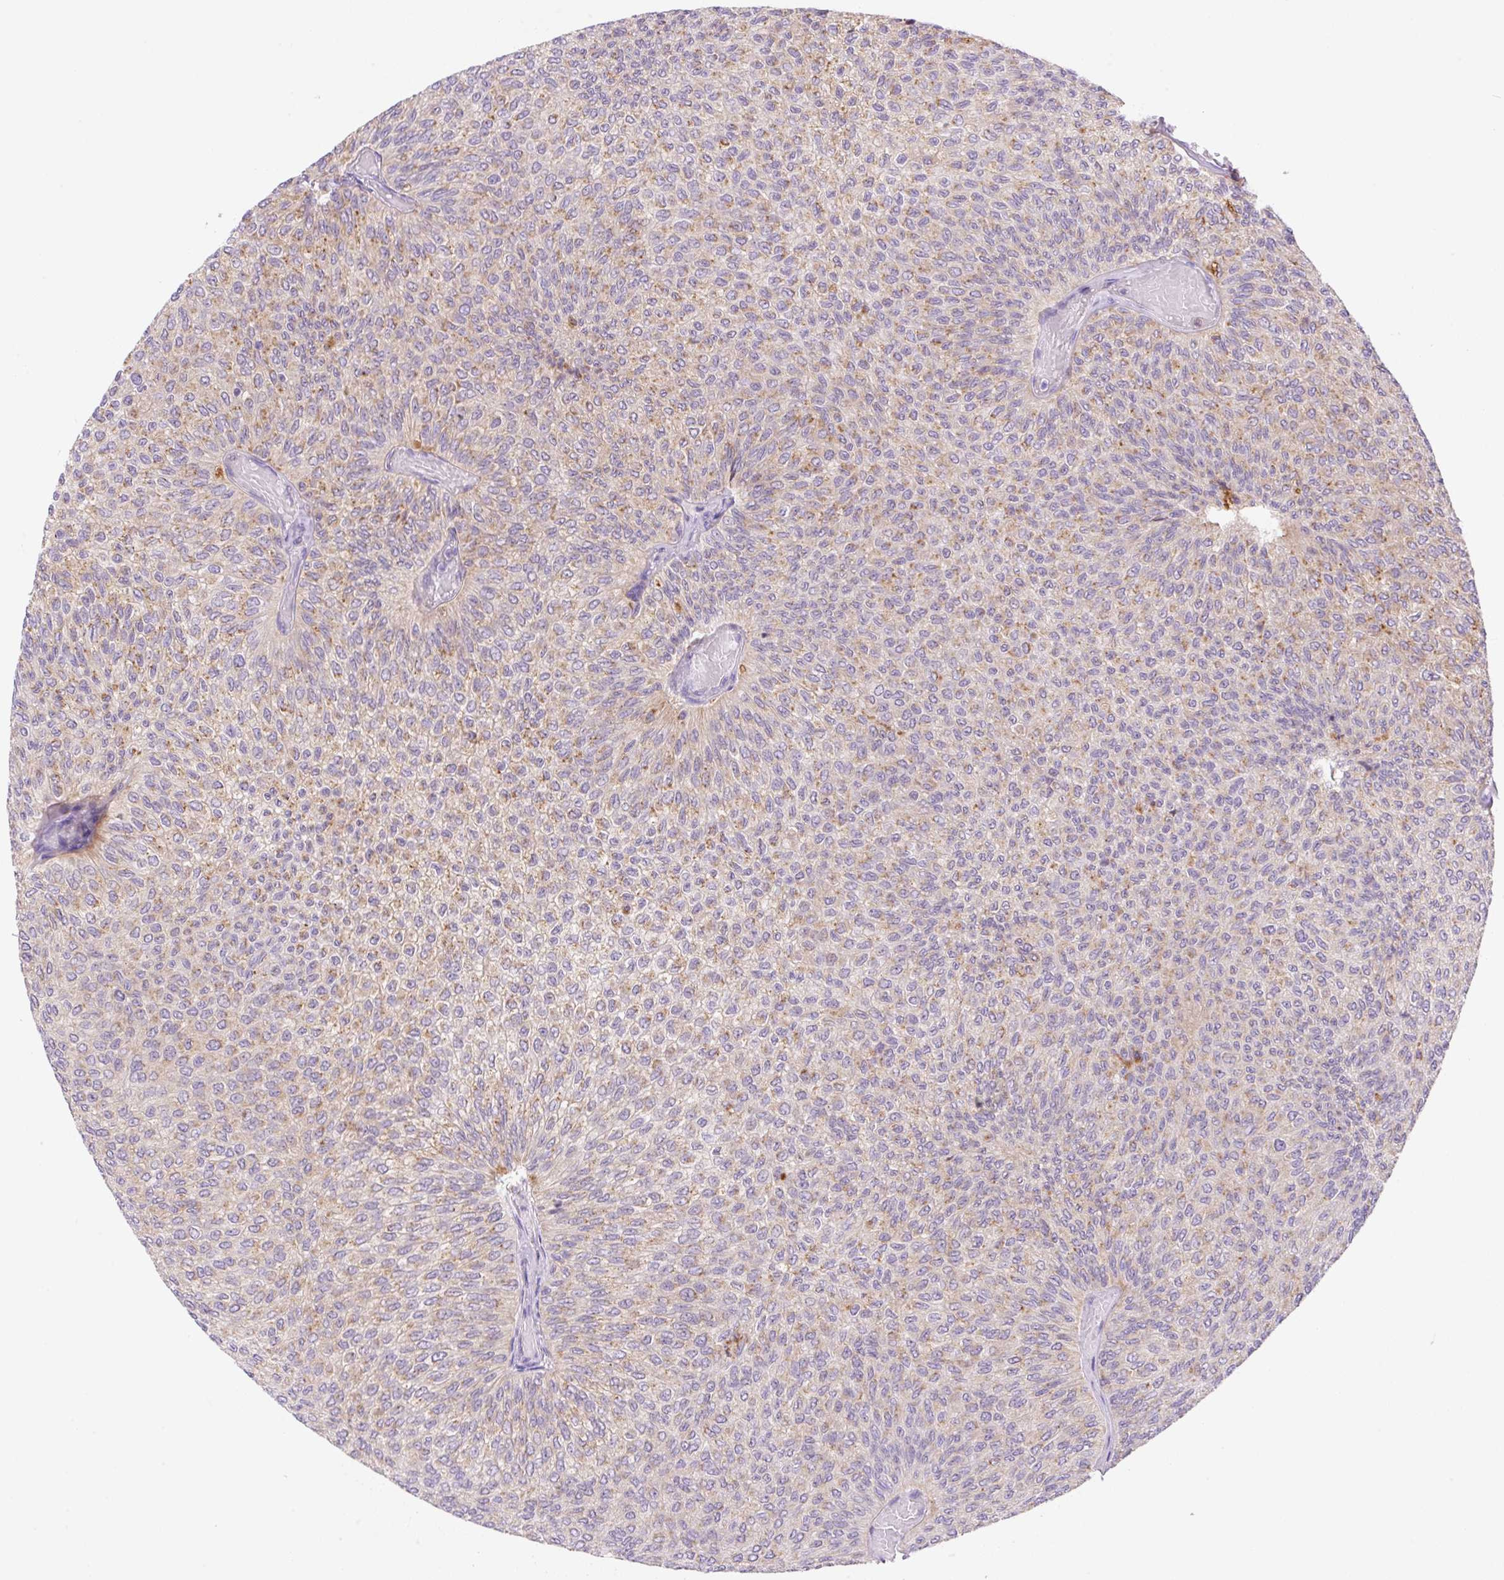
{"staining": {"intensity": "moderate", "quantity": "25%-75%", "location": "cytoplasmic/membranous"}, "tissue": "urothelial cancer", "cell_type": "Tumor cells", "image_type": "cancer", "snomed": [{"axis": "morphology", "description": "Urothelial carcinoma, Low grade"}, {"axis": "topography", "description": "Urinary bladder"}], "caption": "Immunohistochemical staining of urothelial cancer shows moderate cytoplasmic/membranous protein expression in about 25%-75% of tumor cells.", "gene": "CEBPZOS", "patient": {"sex": "male", "age": 78}}